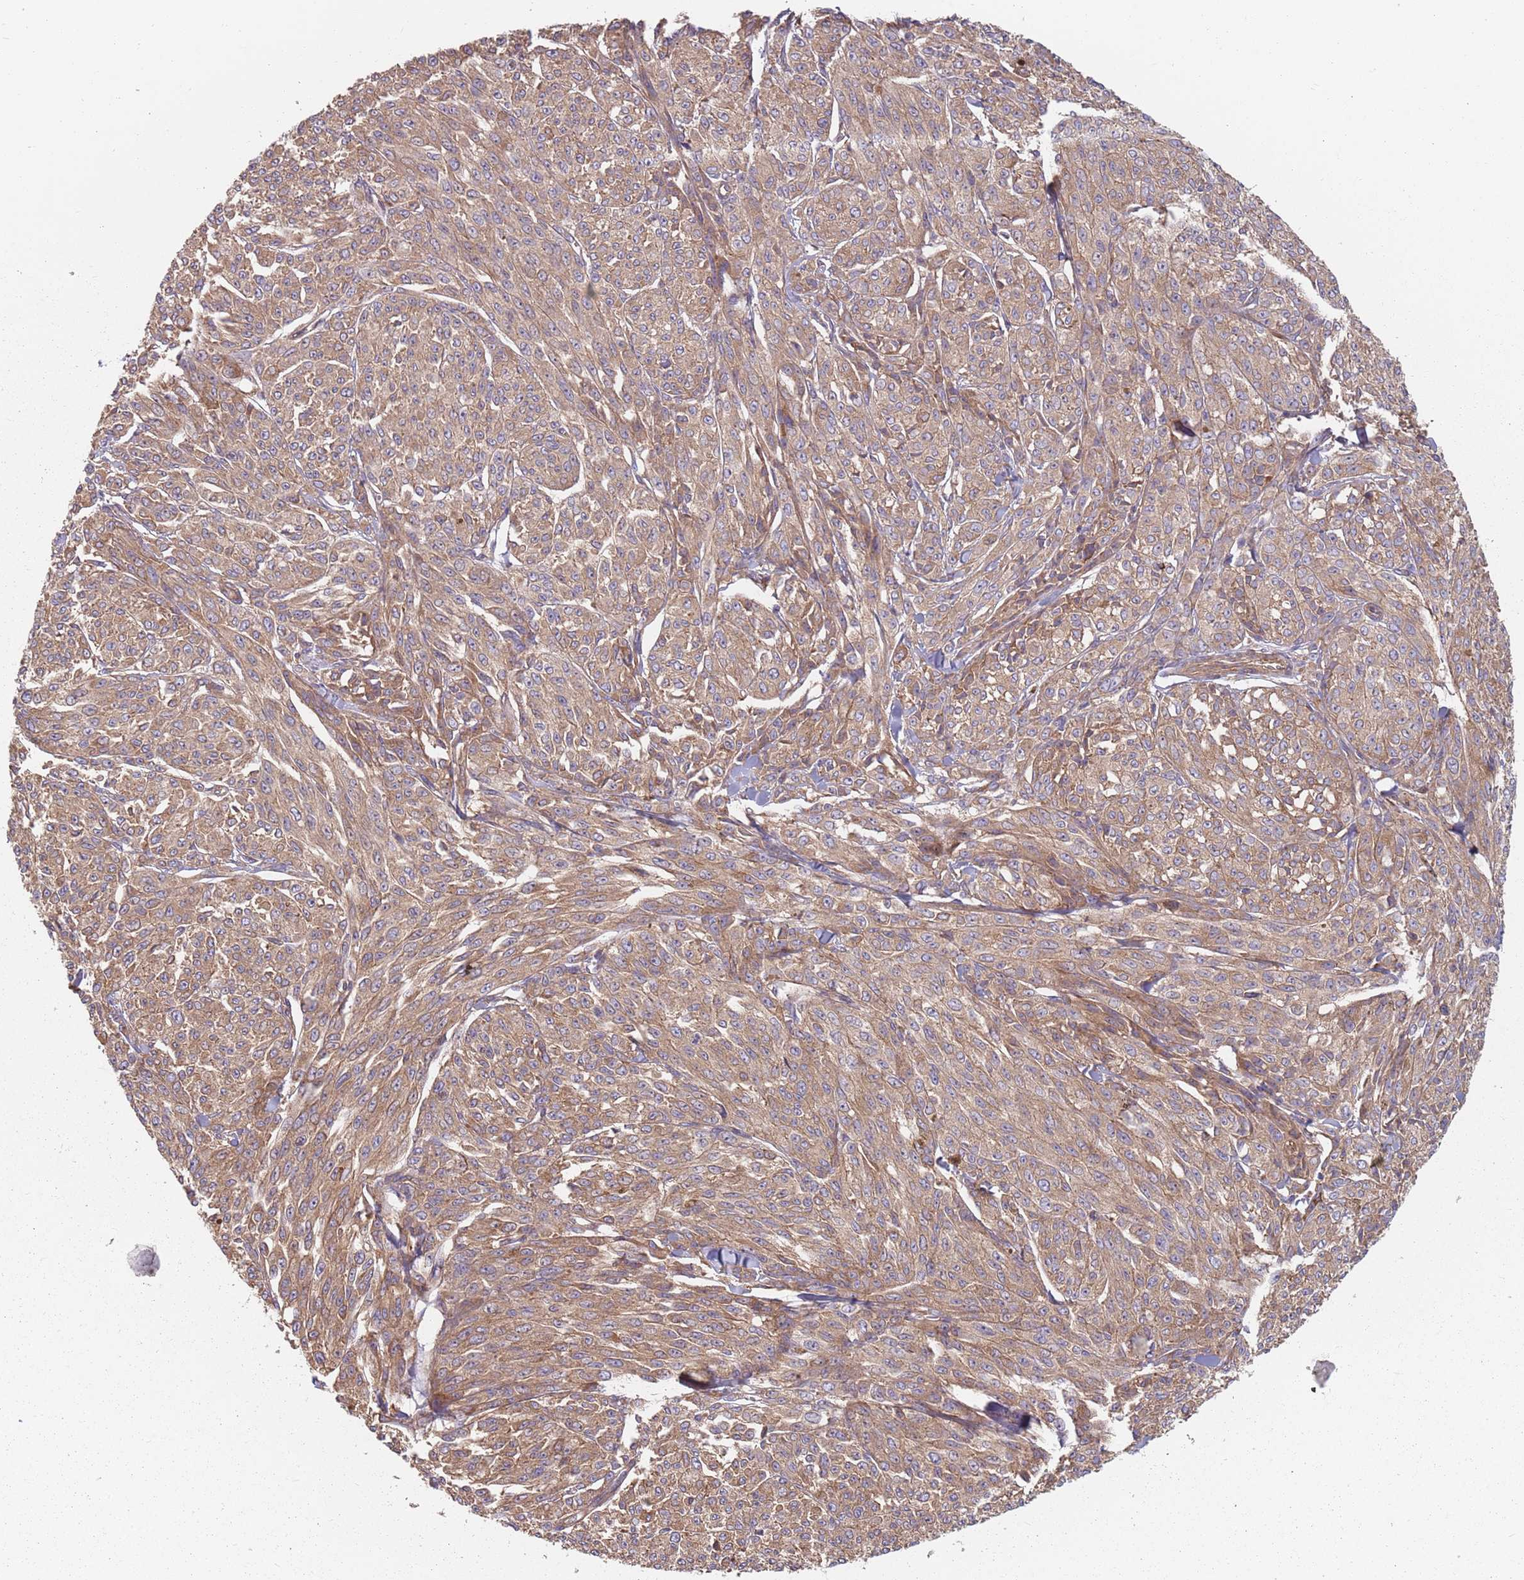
{"staining": {"intensity": "weak", "quantity": ">75%", "location": "cytoplasmic/membranous"}, "tissue": "melanoma", "cell_type": "Tumor cells", "image_type": "cancer", "snomed": [{"axis": "morphology", "description": "Malignant melanoma, NOS"}, {"axis": "topography", "description": "Skin"}], "caption": "Malignant melanoma was stained to show a protein in brown. There is low levels of weak cytoplasmic/membranous positivity in about >75% of tumor cells. (brown staining indicates protein expression, while blue staining denotes nuclei).", "gene": "SPDL1", "patient": {"sex": "female", "age": 52}}